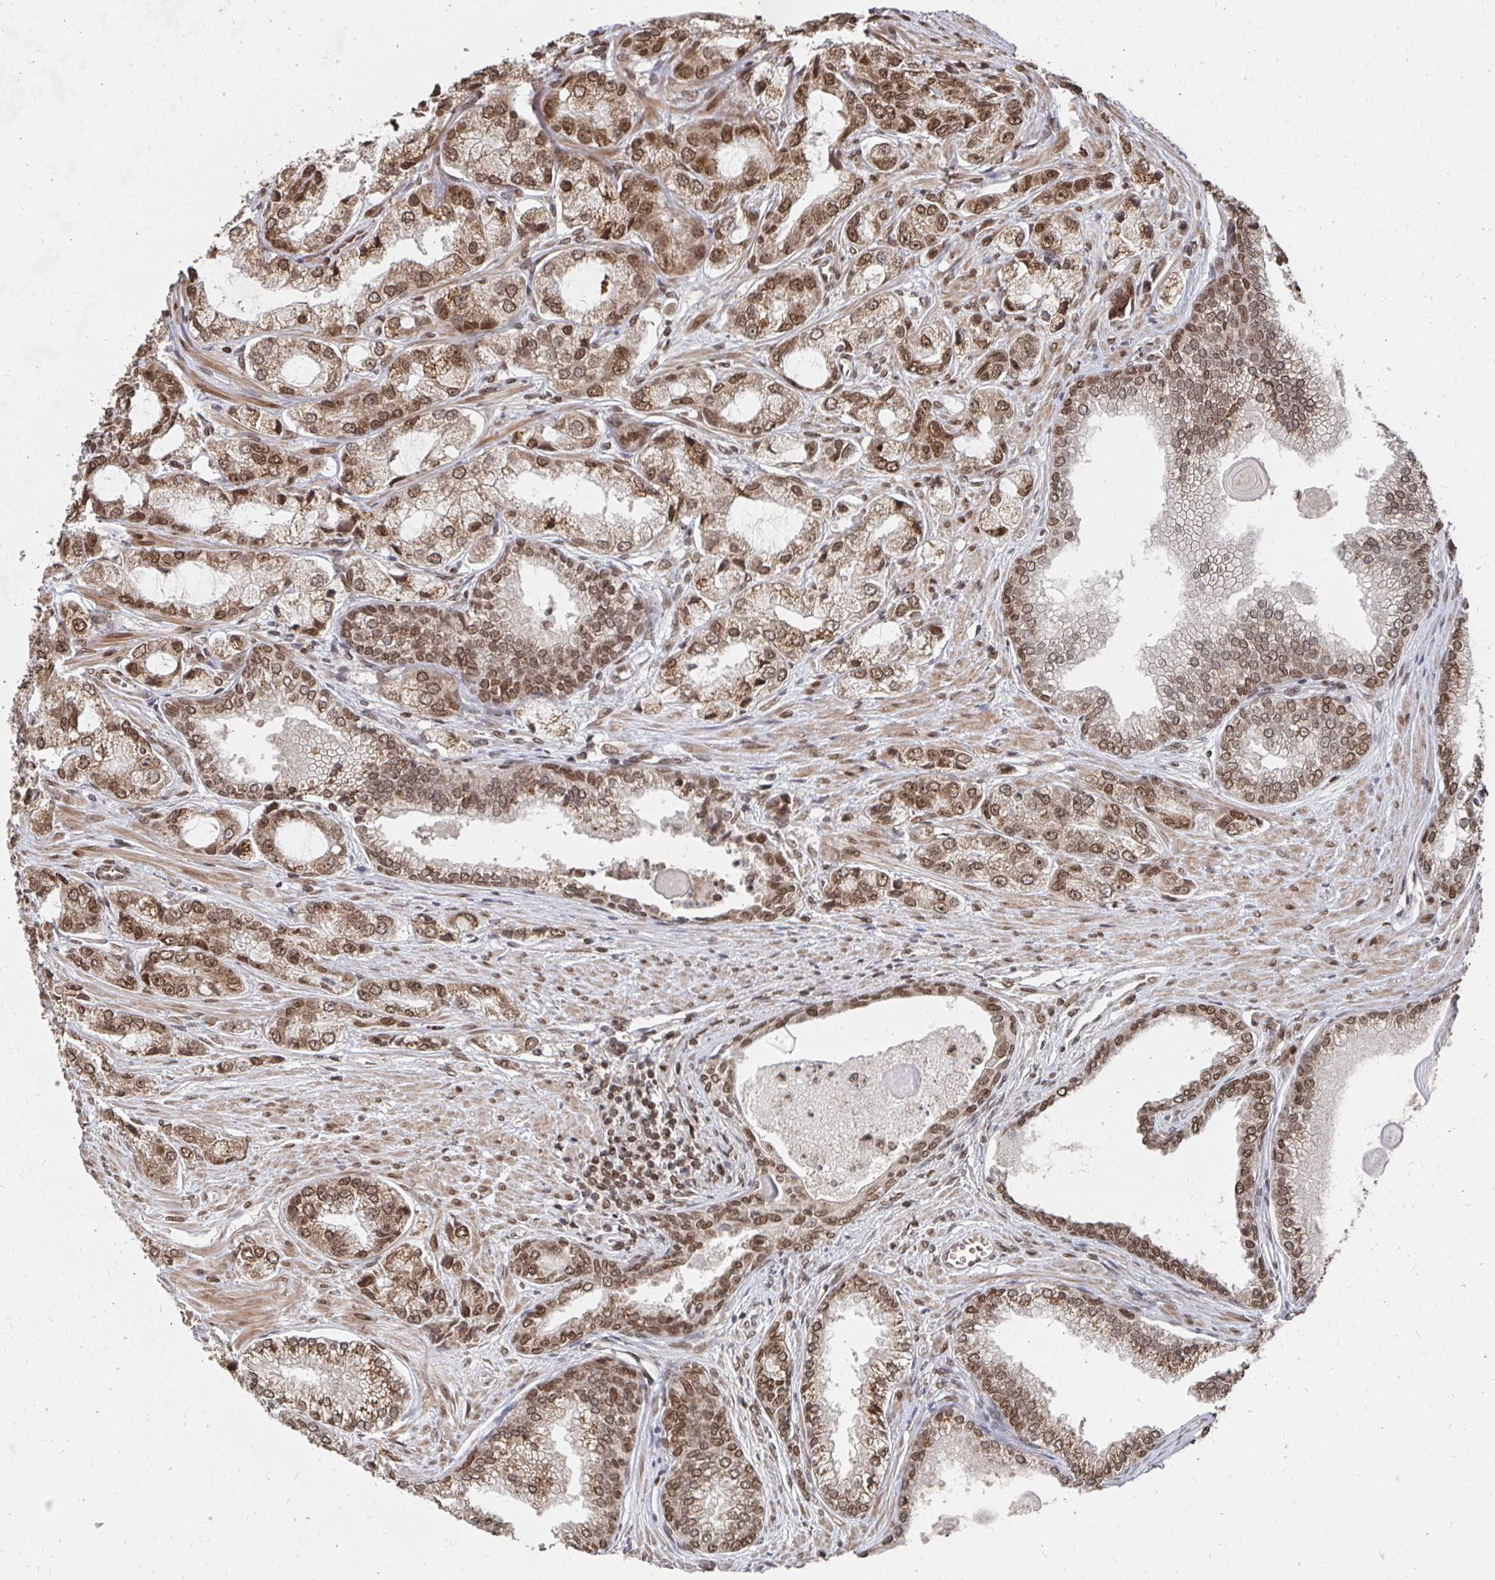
{"staining": {"intensity": "moderate", "quantity": ">75%", "location": "nuclear"}, "tissue": "prostate cancer", "cell_type": "Tumor cells", "image_type": "cancer", "snomed": [{"axis": "morphology", "description": "Adenocarcinoma, Low grade"}, {"axis": "topography", "description": "Prostate"}], "caption": "Prostate cancer (adenocarcinoma (low-grade)) was stained to show a protein in brown. There is medium levels of moderate nuclear expression in approximately >75% of tumor cells.", "gene": "GTF3C6", "patient": {"sex": "male", "age": 69}}